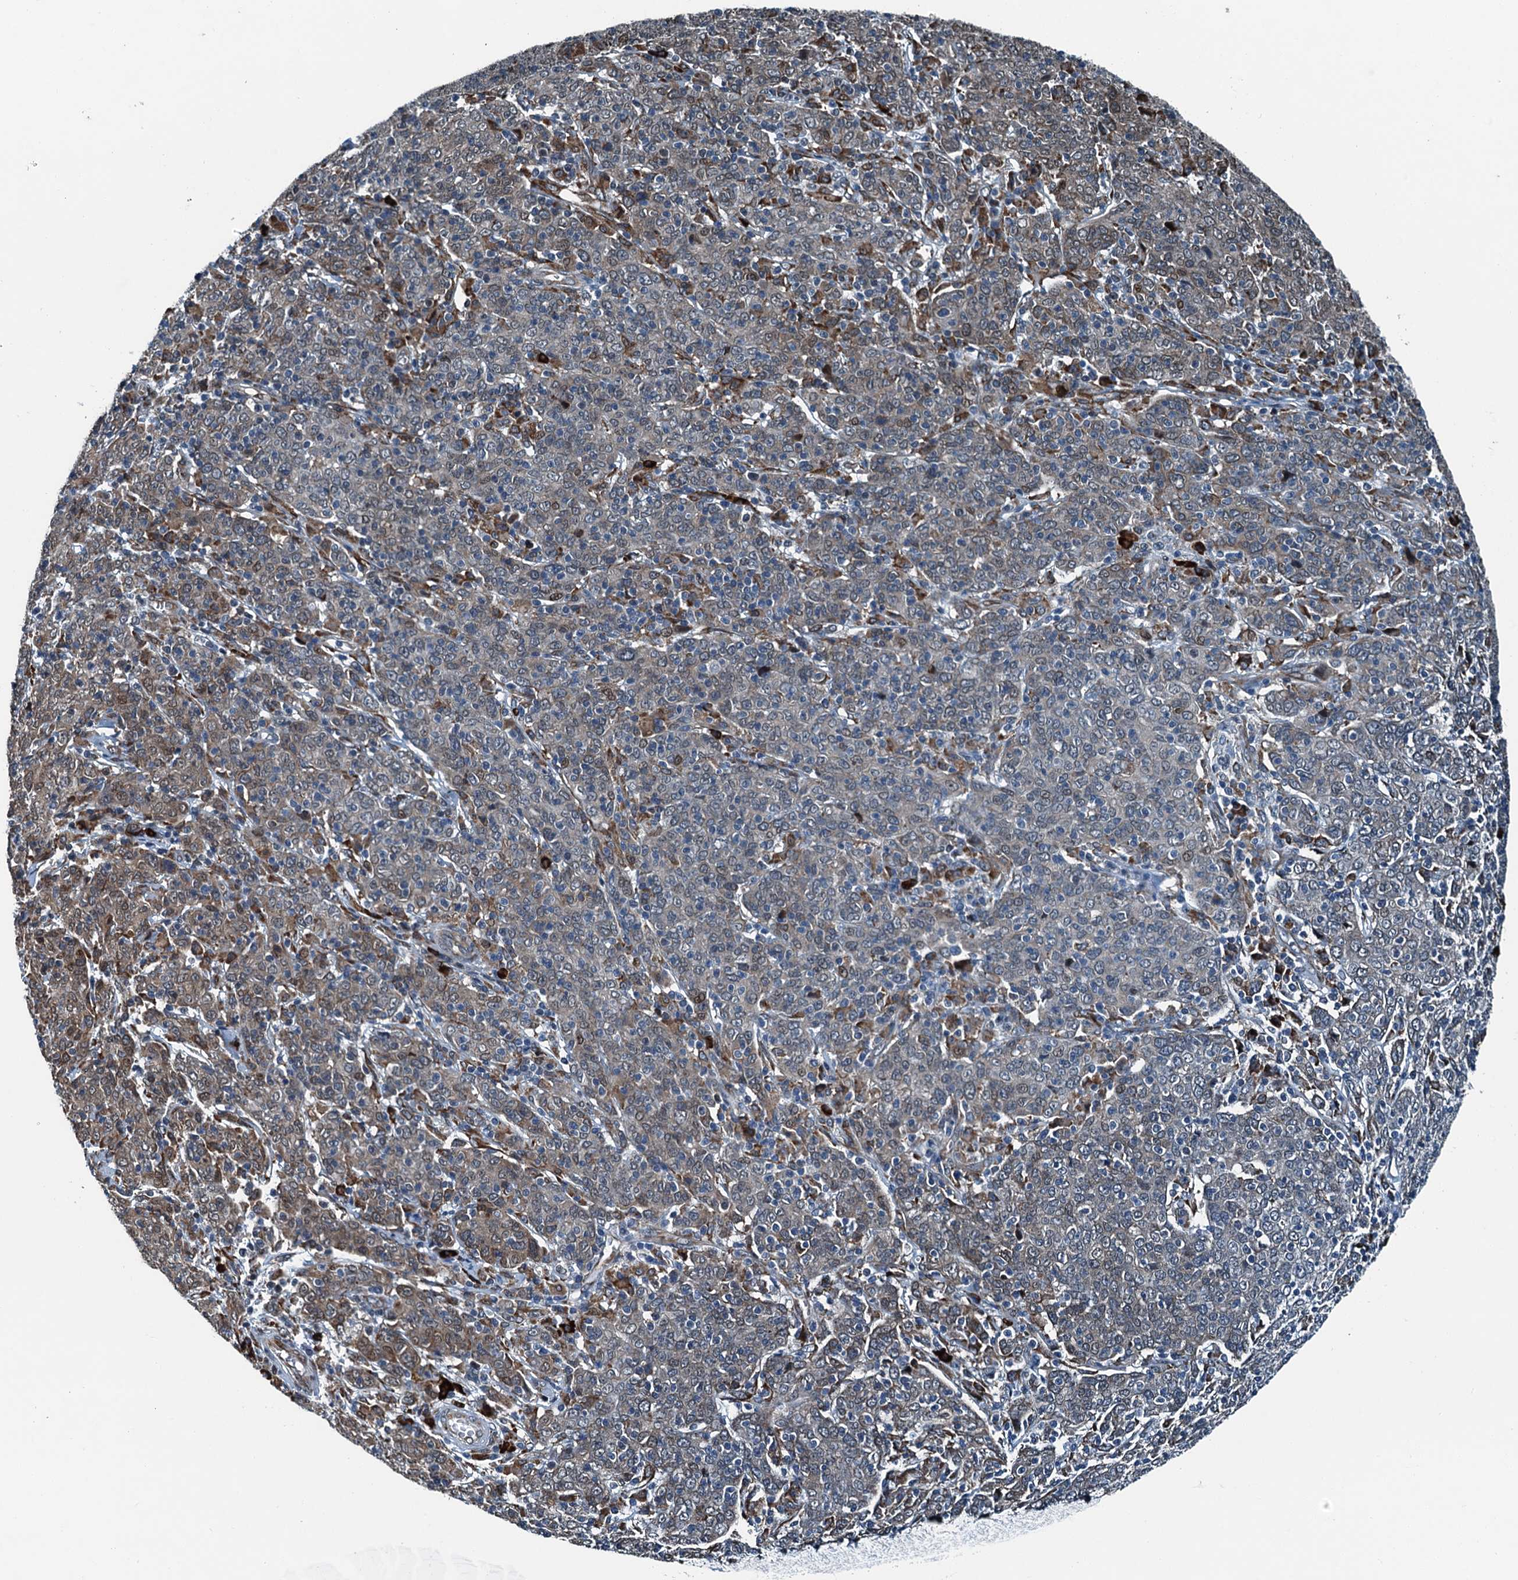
{"staining": {"intensity": "weak", "quantity": "25%-75%", "location": "cytoplasmic/membranous"}, "tissue": "cervical cancer", "cell_type": "Tumor cells", "image_type": "cancer", "snomed": [{"axis": "morphology", "description": "Squamous cell carcinoma, NOS"}, {"axis": "topography", "description": "Cervix"}], "caption": "The image shows staining of squamous cell carcinoma (cervical), revealing weak cytoplasmic/membranous protein expression (brown color) within tumor cells. Immunohistochemistry stains the protein in brown and the nuclei are stained blue.", "gene": "TAMALIN", "patient": {"sex": "female", "age": 67}}